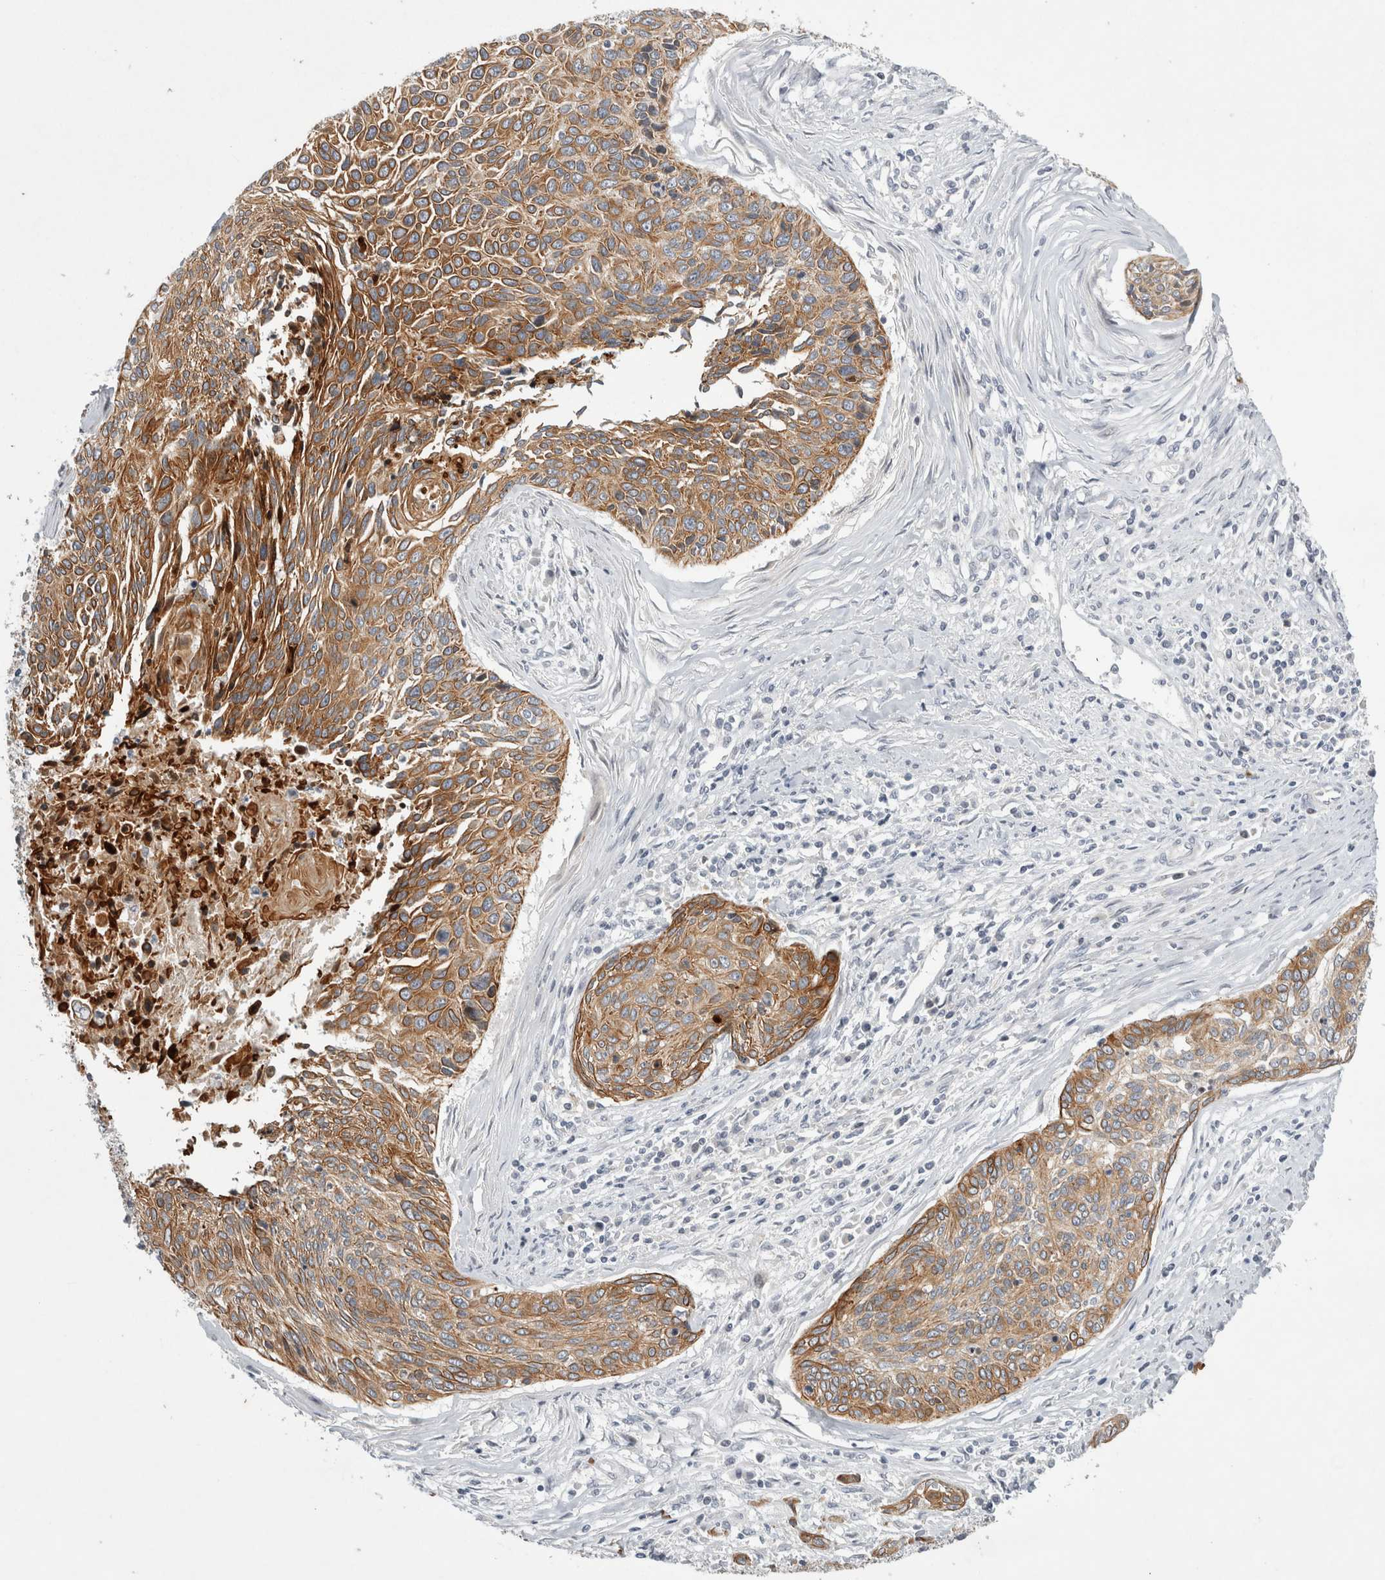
{"staining": {"intensity": "moderate", "quantity": ">75%", "location": "cytoplasmic/membranous"}, "tissue": "cervical cancer", "cell_type": "Tumor cells", "image_type": "cancer", "snomed": [{"axis": "morphology", "description": "Squamous cell carcinoma, NOS"}, {"axis": "topography", "description": "Cervix"}], "caption": "High-power microscopy captured an immunohistochemistry (IHC) histopathology image of cervical cancer, revealing moderate cytoplasmic/membranous positivity in approximately >75% of tumor cells.", "gene": "UTP25", "patient": {"sex": "female", "age": 55}}